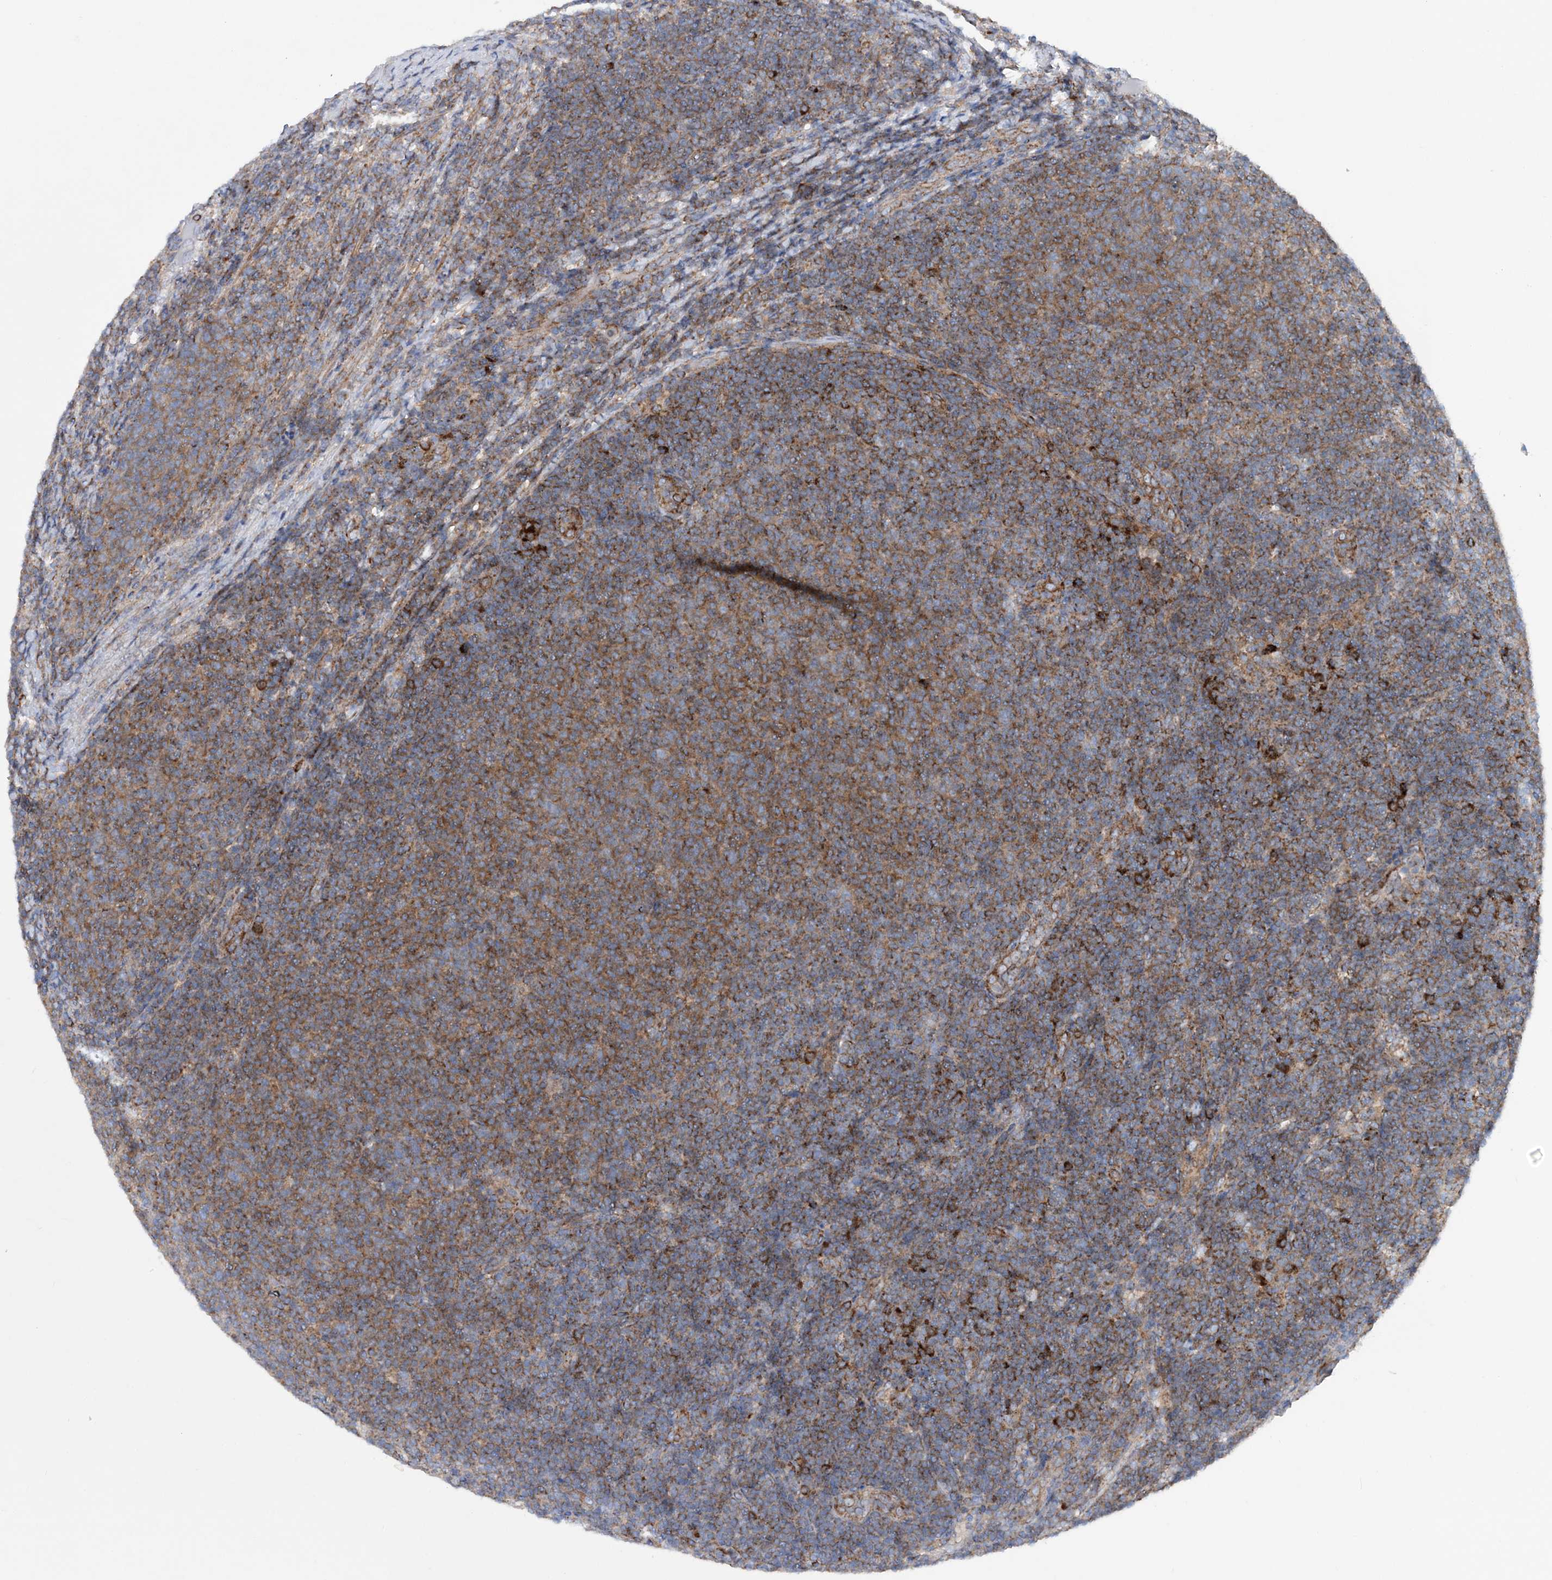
{"staining": {"intensity": "moderate", "quantity": ">75%", "location": "cytoplasmic/membranous"}, "tissue": "lymphoma", "cell_type": "Tumor cells", "image_type": "cancer", "snomed": [{"axis": "morphology", "description": "Malignant lymphoma, non-Hodgkin's type, Low grade"}, {"axis": "topography", "description": "Lymph node"}], "caption": "A histopathology image showing moderate cytoplasmic/membranous expression in approximately >75% of tumor cells in malignant lymphoma, non-Hodgkin's type (low-grade), as visualized by brown immunohistochemical staining.", "gene": "NGLY1", "patient": {"sex": "male", "age": 66}}